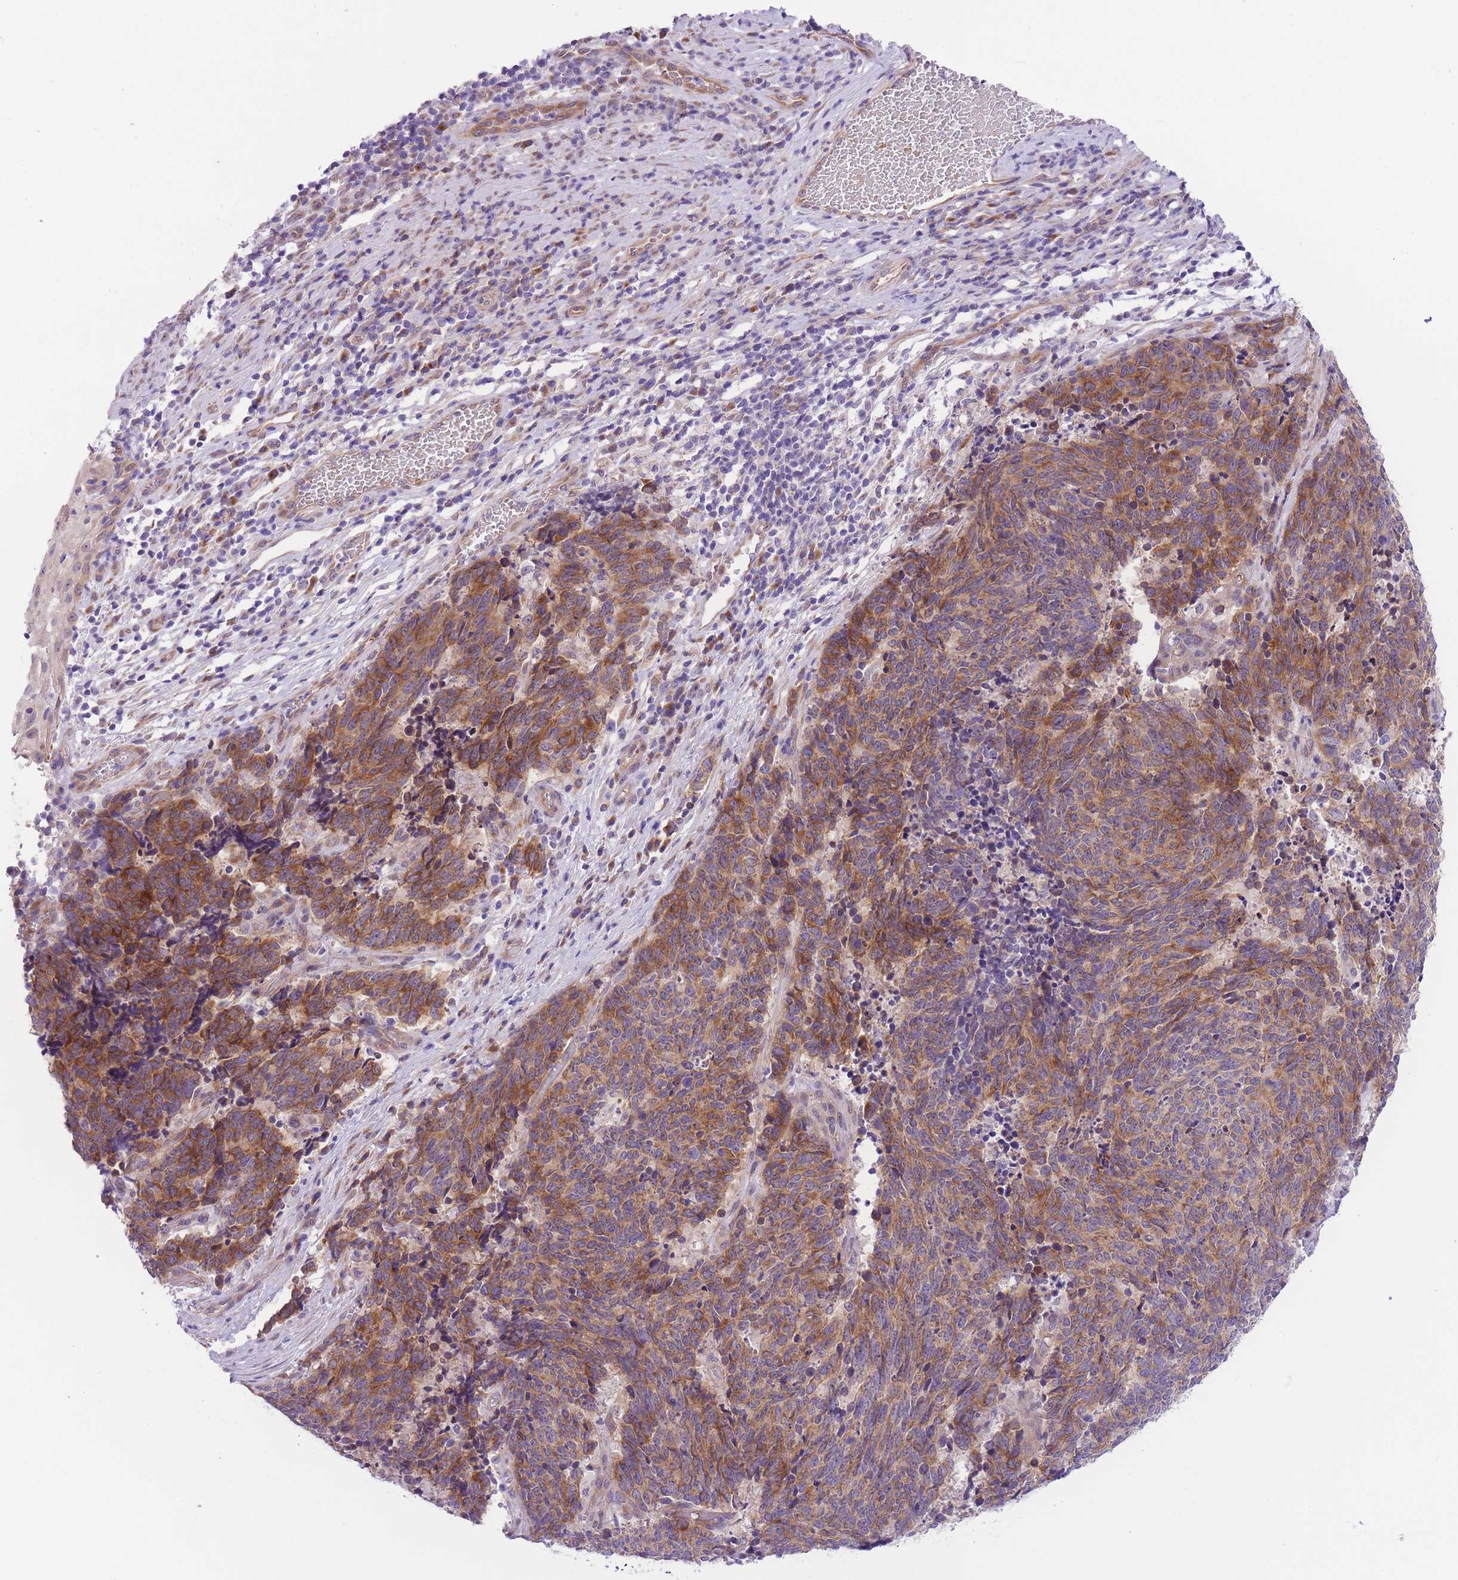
{"staining": {"intensity": "moderate", "quantity": ">75%", "location": "cytoplasmic/membranous"}, "tissue": "cervical cancer", "cell_type": "Tumor cells", "image_type": "cancer", "snomed": [{"axis": "morphology", "description": "Squamous cell carcinoma, NOS"}, {"axis": "topography", "description": "Cervix"}], "caption": "Protein expression analysis of cervical cancer reveals moderate cytoplasmic/membranous staining in approximately >75% of tumor cells.", "gene": "WWOX", "patient": {"sex": "female", "age": 29}}